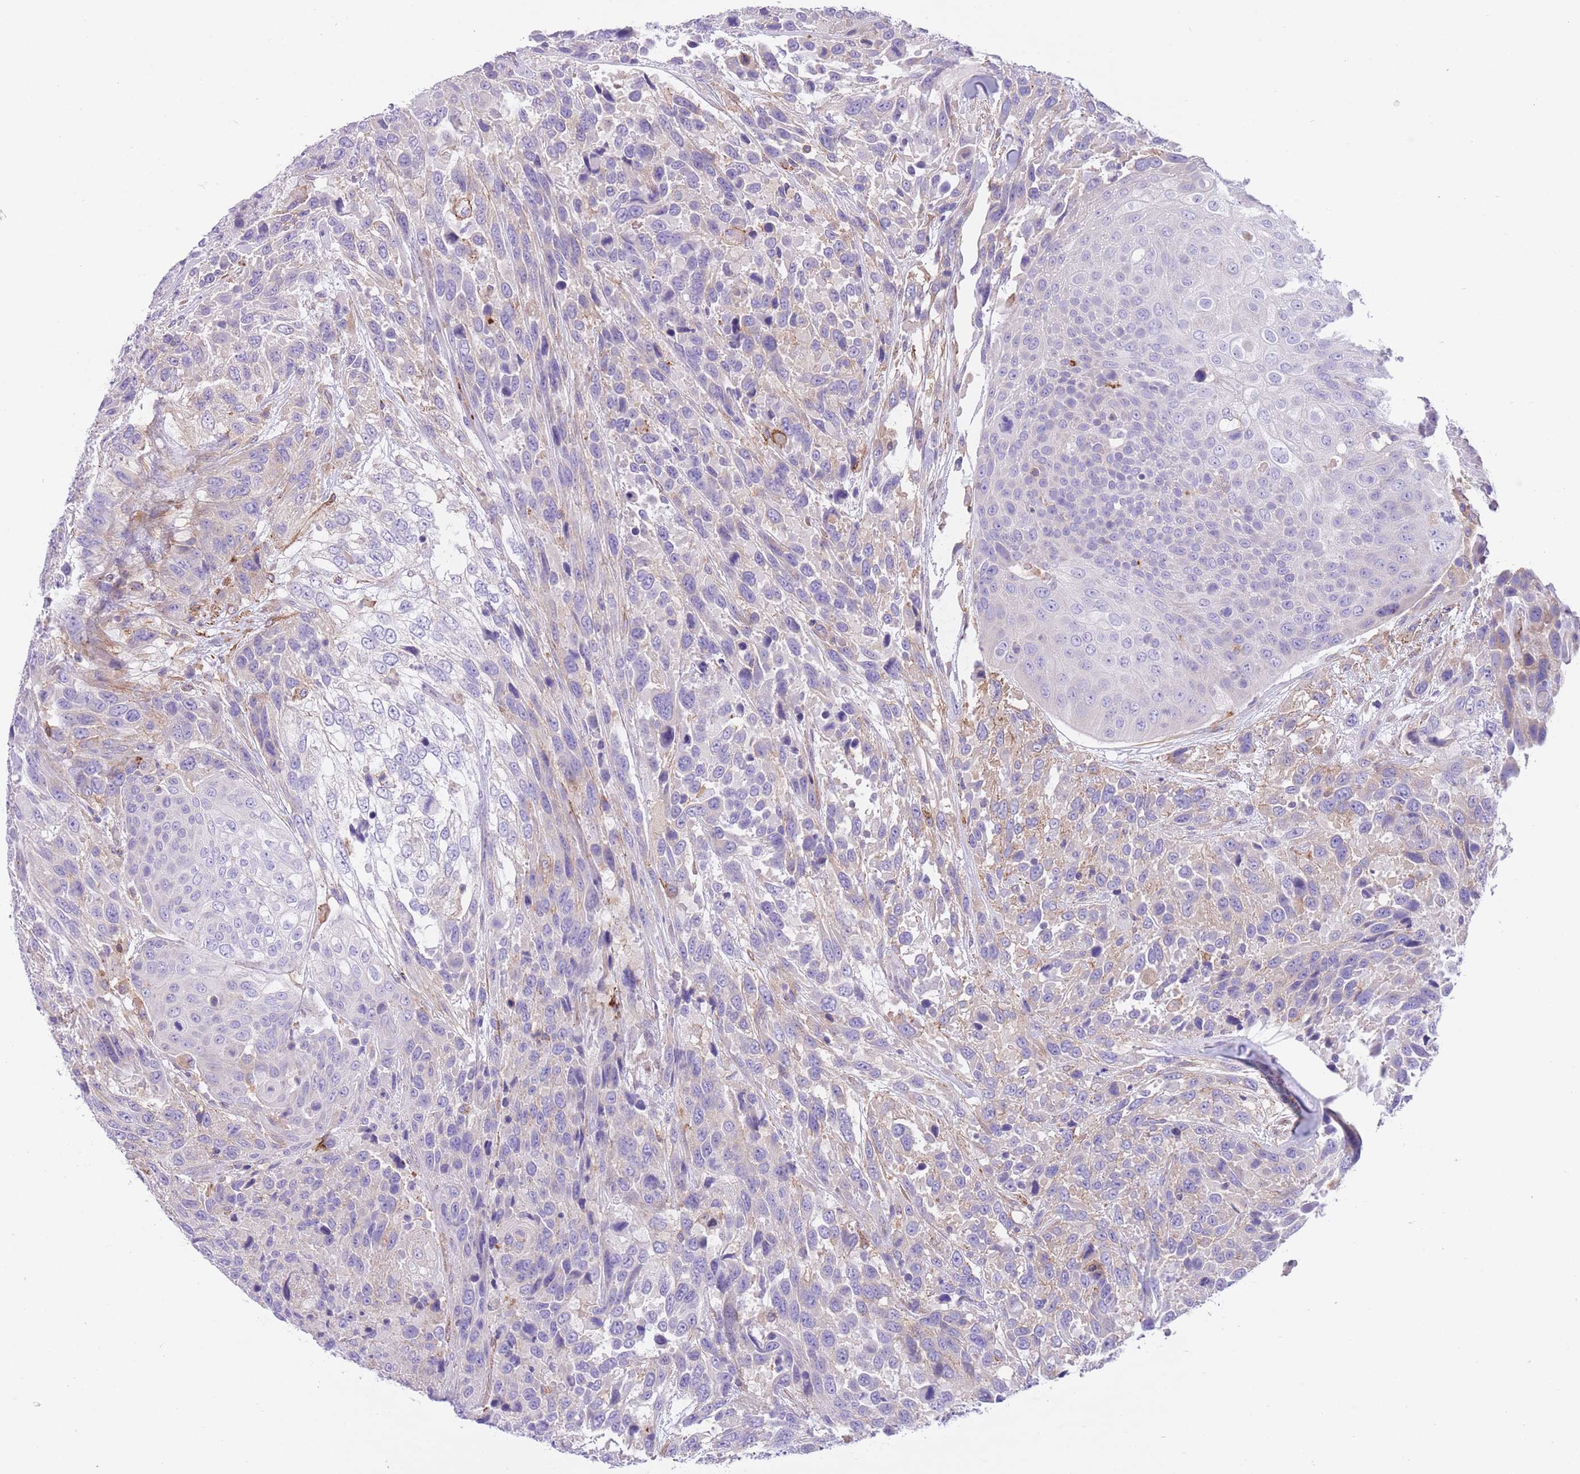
{"staining": {"intensity": "negative", "quantity": "none", "location": "none"}, "tissue": "urothelial cancer", "cell_type": "Tumor cells", "image_type": "cancer", "snomed": [{"axis": "morphology", "description": "Urothelial carcinoma, High grade"}, {"axis": "topography", "description": "Urinary bladder"}], "caption": "DAB (3,3'-diaminobenzidine) immunohistochemical staining of urothelial carcinoma (high-grade) displays no significant positivity in tumor cells.", "gene": "LDB3", "patient": {"sex": "female", "age": 70}}